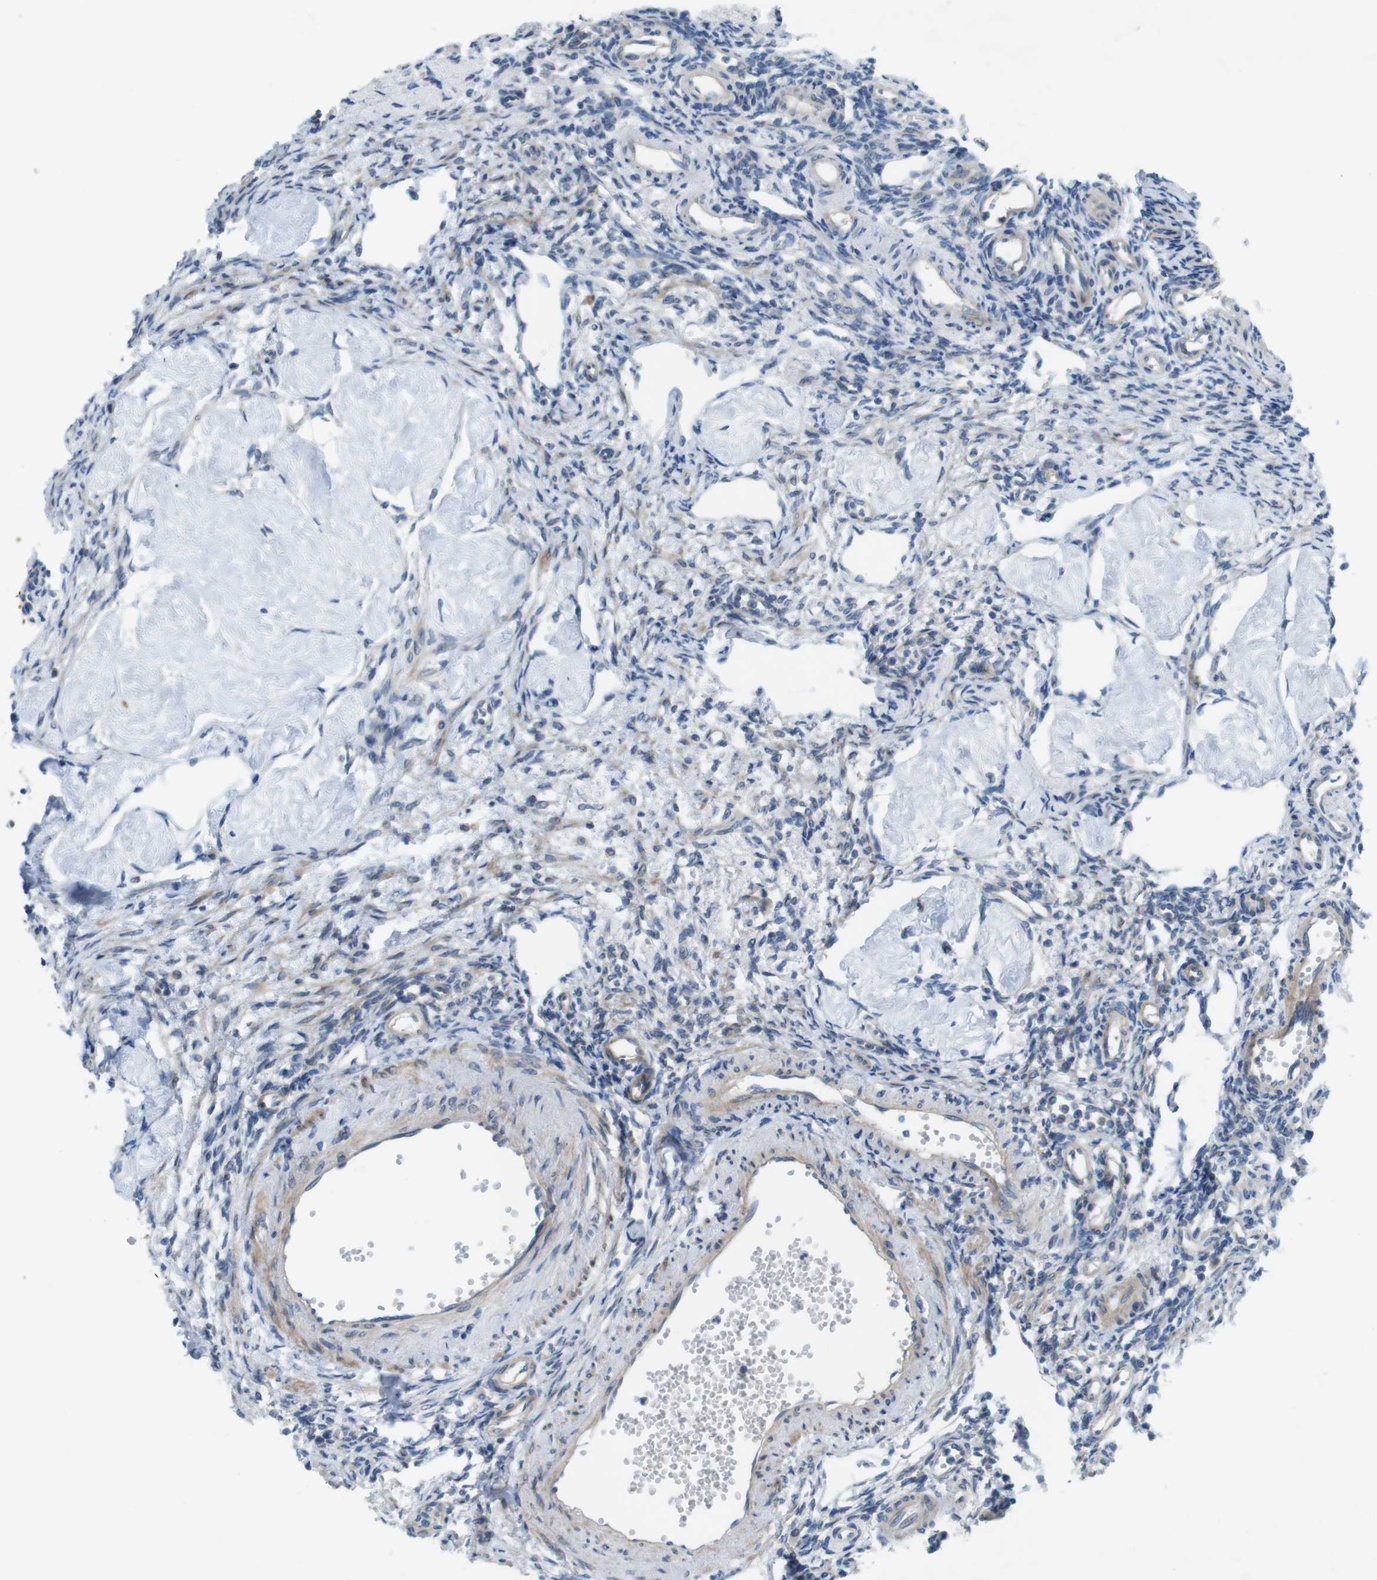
{"staining": {"intensity": "negative", "quantity": "none", "location": "none"}, "tissue": "ovary", "cell_type": "Follicle cells", "image_type": "normal", "snomed": [{"axis": "morphology", "description": "Normal tissue, NOS"}, {"axis": "topography", "description": "Ovary"}], "caption": "The photomicrograph exhibits no staining of follicle cells in benign ovary.", "gene": "TYW1", "patient": {"sex": "female", "age": 33}}